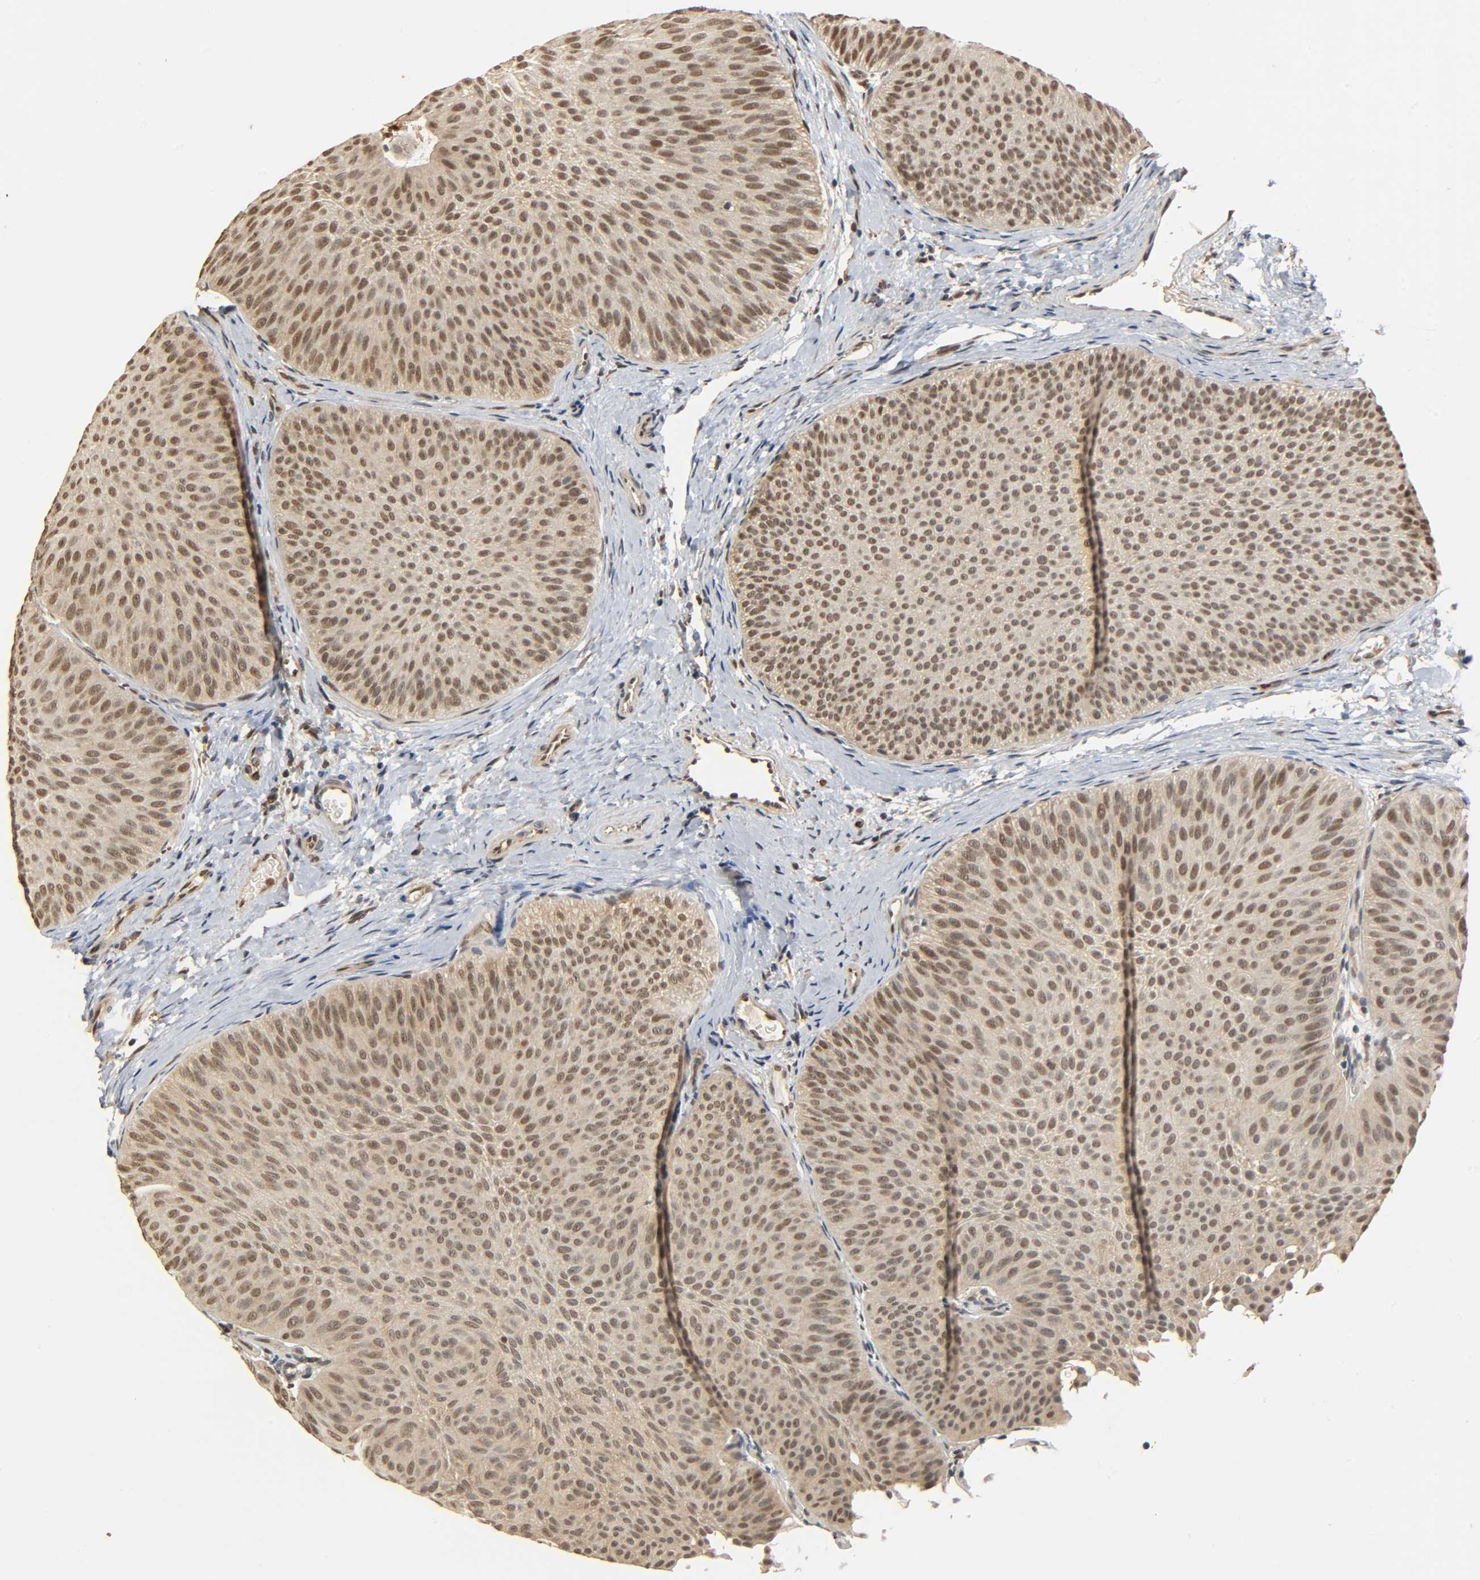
{"staining": {"intensity": "weak", "quantity": ">75%", "location": "cytoplasmic/membranous,nuclear"}, "tissue": "urothelial cancer", "cell_type": "Tumor cells", "image_type": "cancer", "snomed": [{"axis": "morphology", "description": "Urothelial carcinoma, Low grade"}, {"axis": "topography", "description": "Urinary bladder"}], "caption": "Immunohistochemical staining of human urothelial cancer shows low levels of weak cytoplasmic/membranous and nuclear protein expression in about >75% of tumor cells.", "gene": "ZFPM2", "patient": {"sex": "female", "age": 60}}